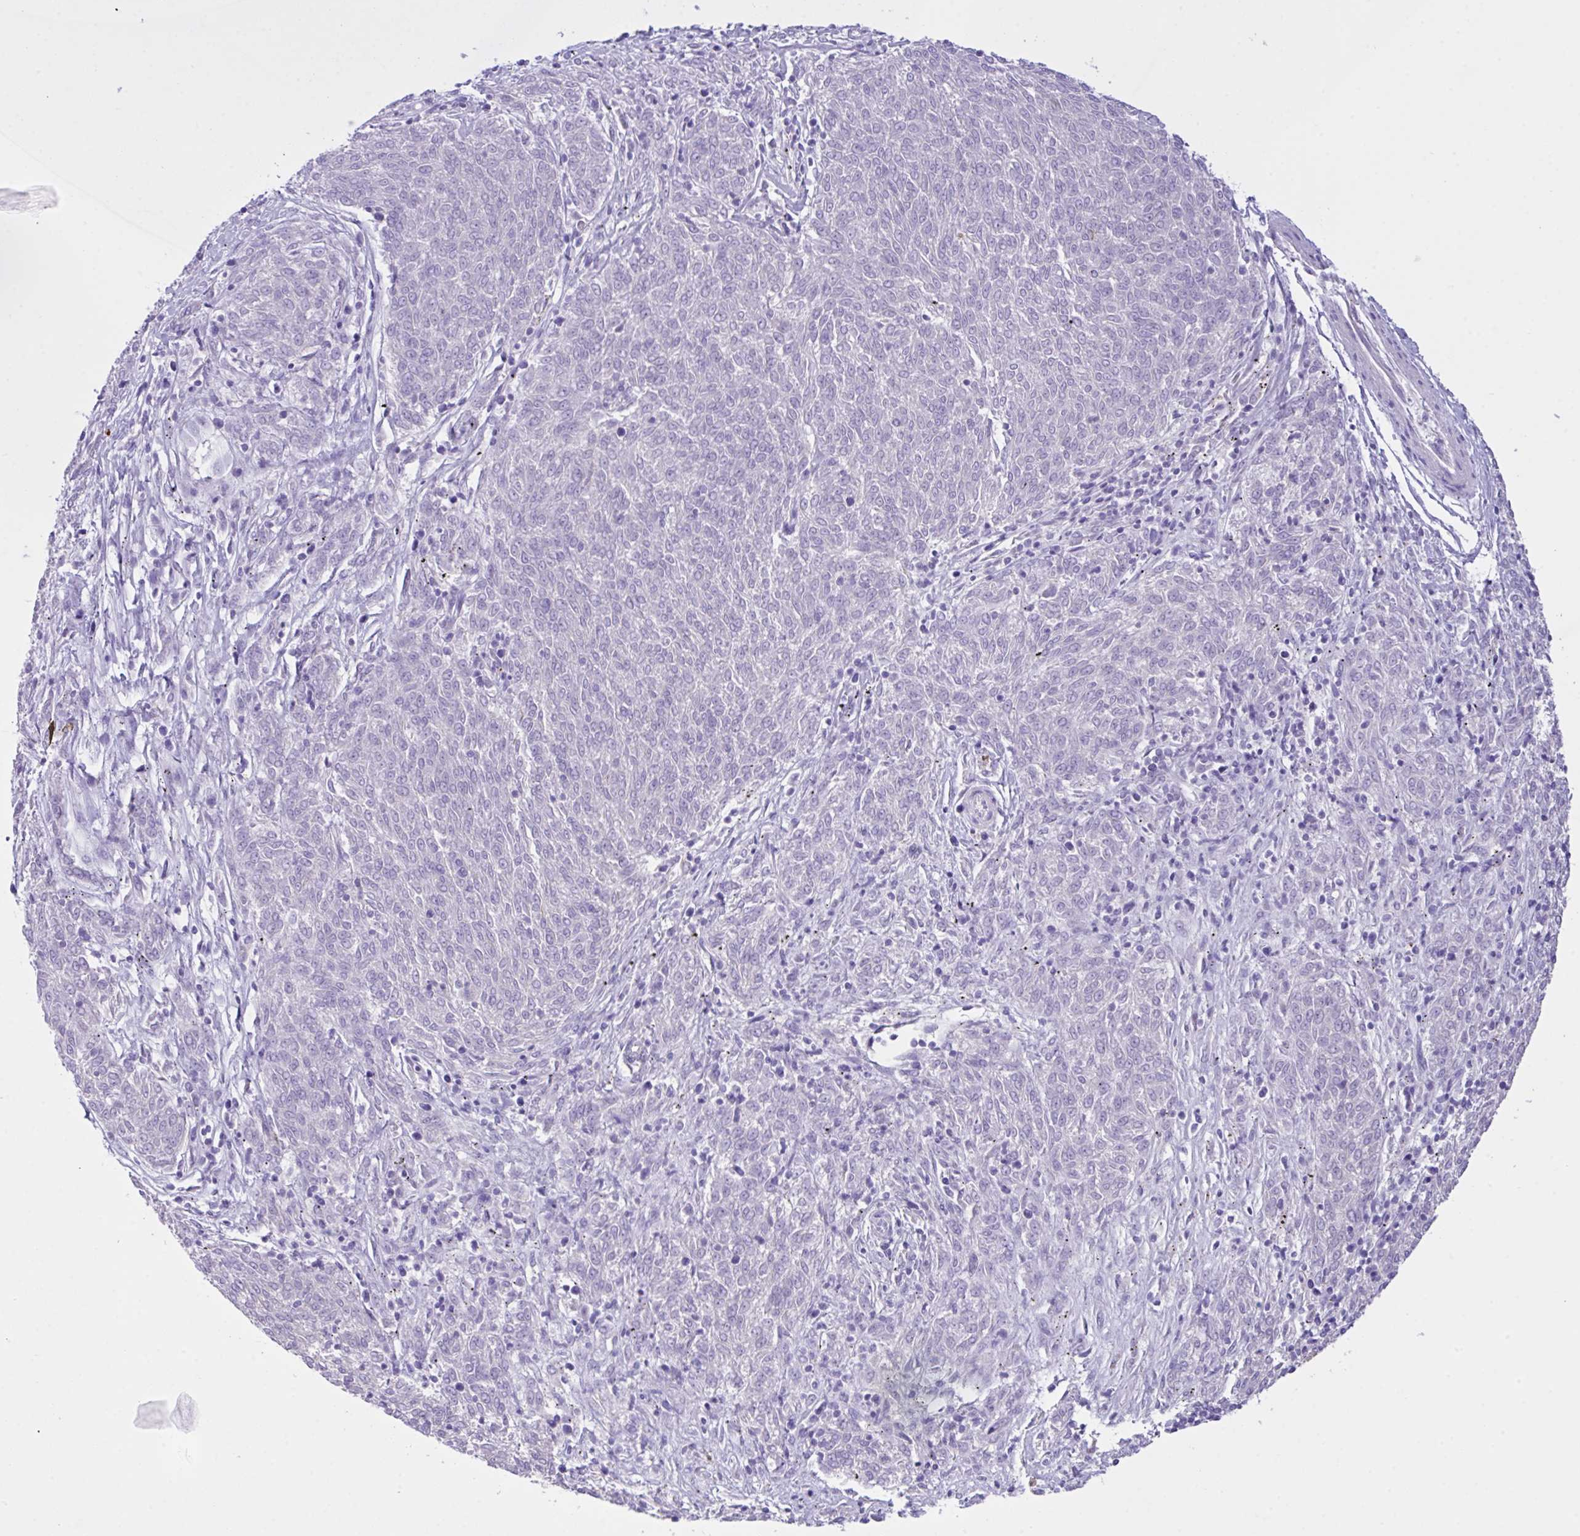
{"staining": {"intensity": "negative", "quantity": "none", "location": "none"}, "tissue": "melanoma", "cell_type": "Tumor cells", "image_type": "cancer", "snomed": [{"axis": "morphology", "description": "Malignant melanoma, NOS"}, {"axis": "topography", "description": "Skin"}], "caption": "Micrograph shows no significant protein staining in tumor cells of malignant melanoma.", "gene": "CST11", "patient": {"sex": "female", "age": 72}}